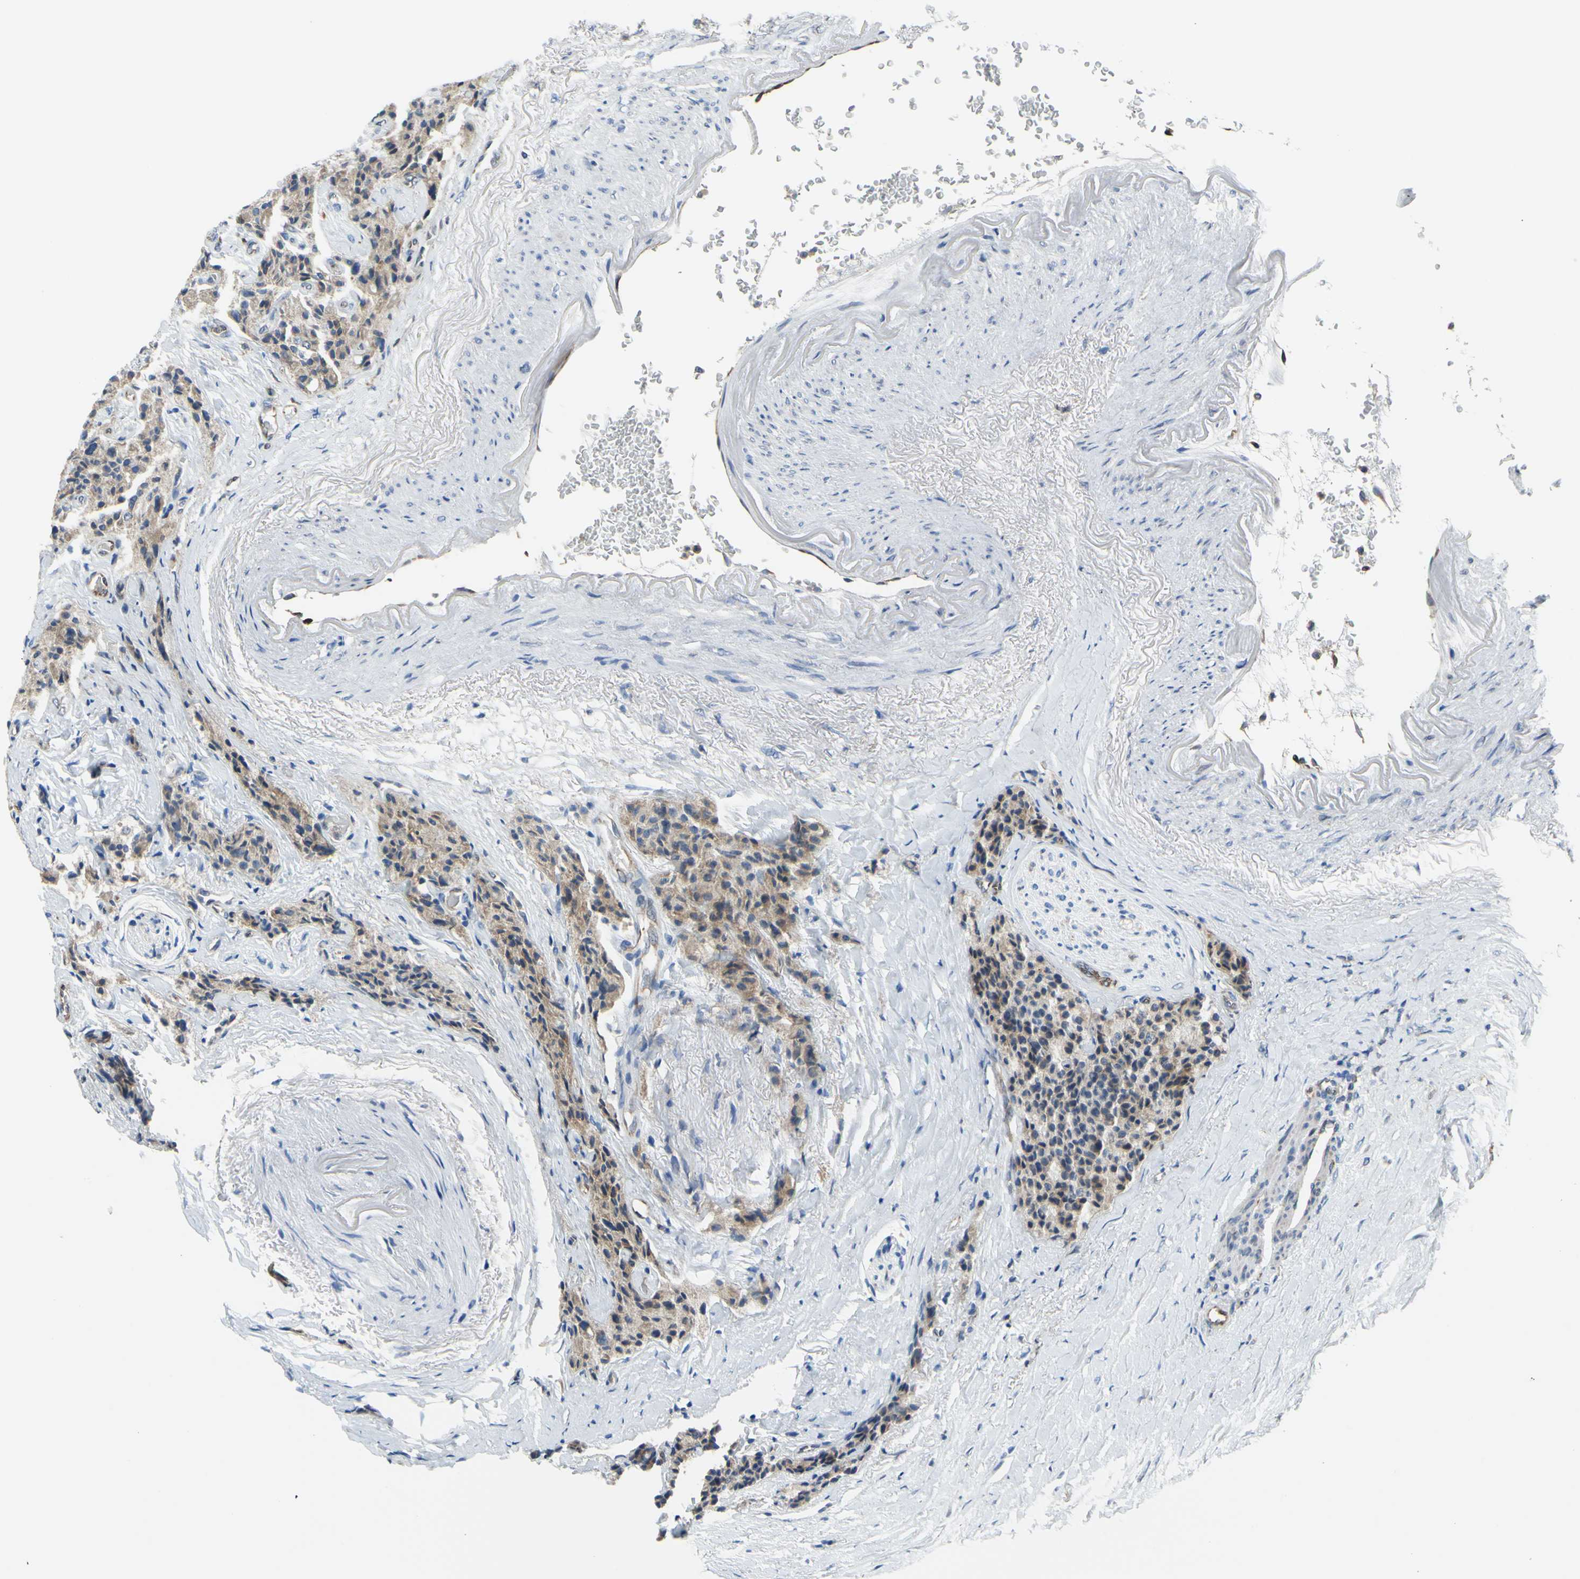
{"staining": {"intensity": "weak", "quantity": "25%-75%", "location": "cytoplasmic/membranous"}, "tissue": "carcinoid", "cell_type": "Tumor cells", "image_type": "cancer", "snomed": [{"axis": "morphology", "description": "Carcinoid, malignant, NOS"}, {"axis": "topography", "description": "Colon"}], "caption": "IHC staining of malignant carcinoid, which exhibits low levels of weak cytoplasmic/membranous staining in approximately 25%-75% of tumor cells indicating weak cytoplasmic/membranous protein expression. The staining was performed using DAB (brown) for protein detection and nuclei were counterstained in hematoxylin (blue).", "gene": "MGST2", "patient": {"sex": "female", "age": 61}}